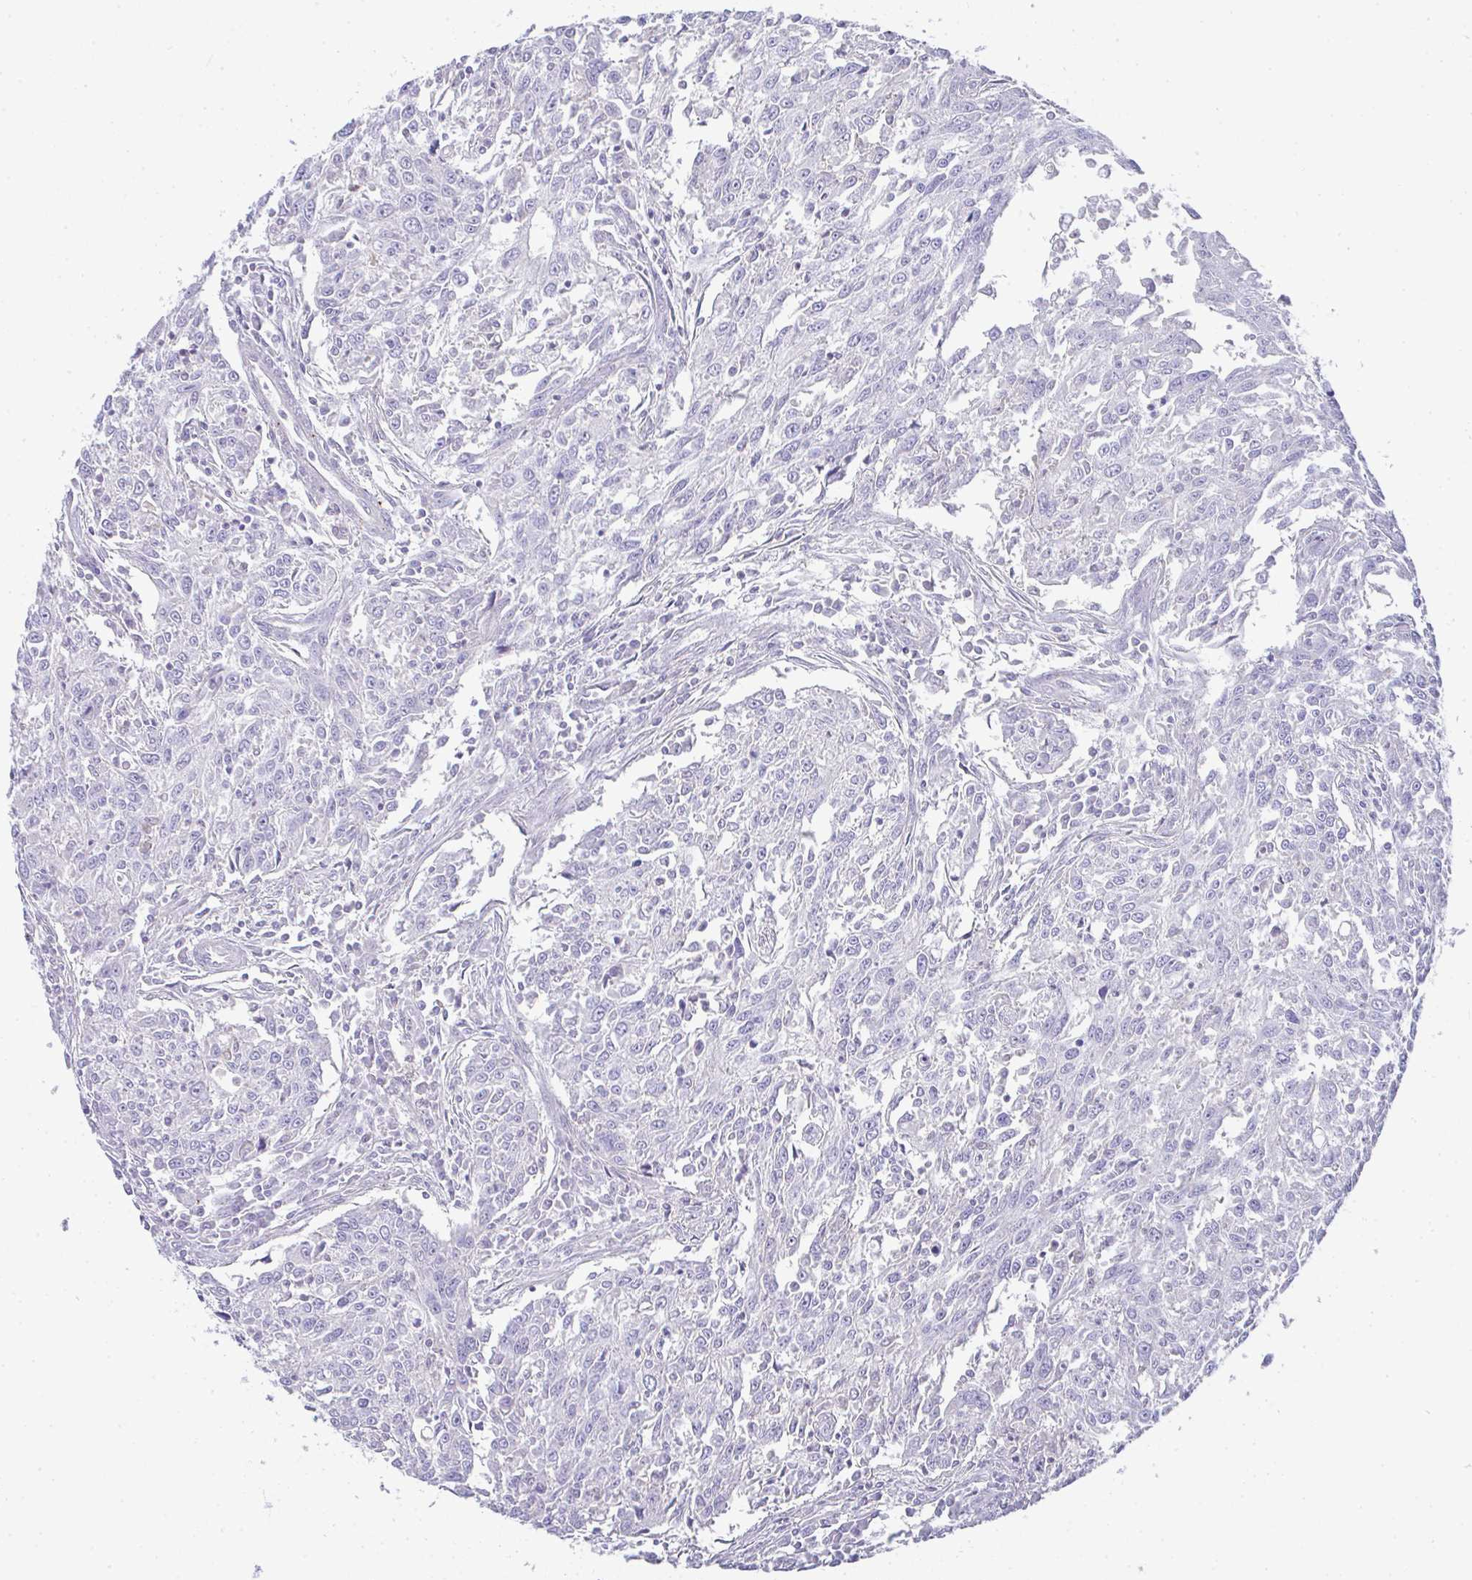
{"staining": {"intensity": "negative", "quantity": "none", "location": "none"}, "tissue": "breast cancer", "cell_type": "Tumor cells", "image_type": "cancer", "snomed": [{"axis": "morphology", "description": "Duct carcinoma"}, {"axis": "topography", "description": "Breast"}], "caption": "Histopathology image shows no protein positivity in tumor cells of infiltrating ductal carcinoma (breast) tissue.", "gene": "TNFAIP8", "patient": {"sex": "female", "age": 50}}